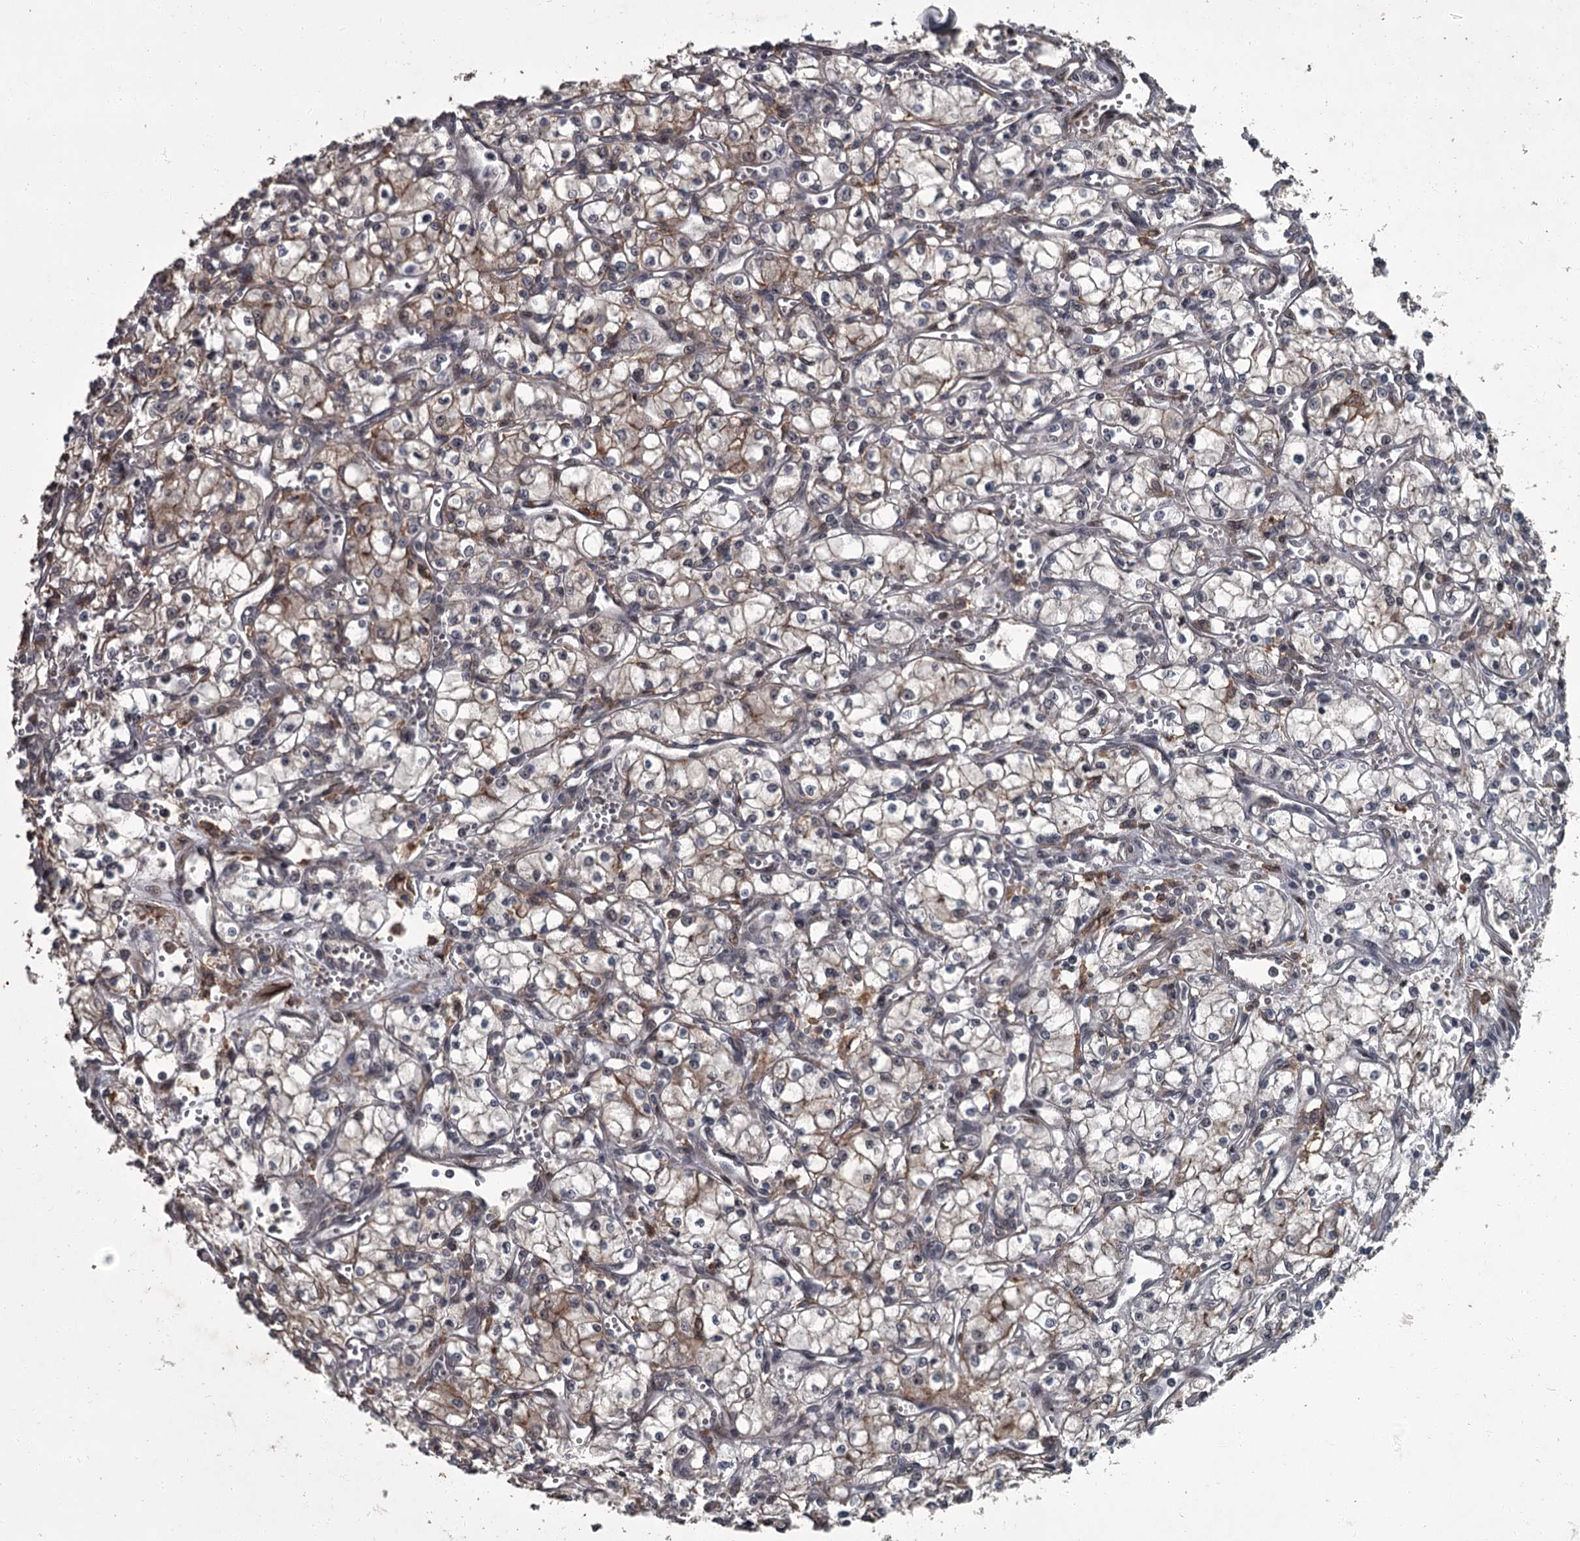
{"staining": {"intensity": "weak", "quantity": ">75%", "location": "cytoplasmic/membranous"}, "tissue": "renal cancer", "cell_type": "Tumor cells", "image_type": "cancer", "snomed": [{"axis": "morphology", "description": "Adenocarcinoma, NOS"}, {"axis": "topography", "description": "Kidney"}], "caption": "Immunohistochemistry (IHC) photomicrograph of human renal adenocarcinoma stained for a protein (brown), which exhibits low levels of weak cytoplasmic/membranous expression in about >75% of tumor cells.", "gene": "FLVCR2", "patient": {"sex": "male", "age": 59}}